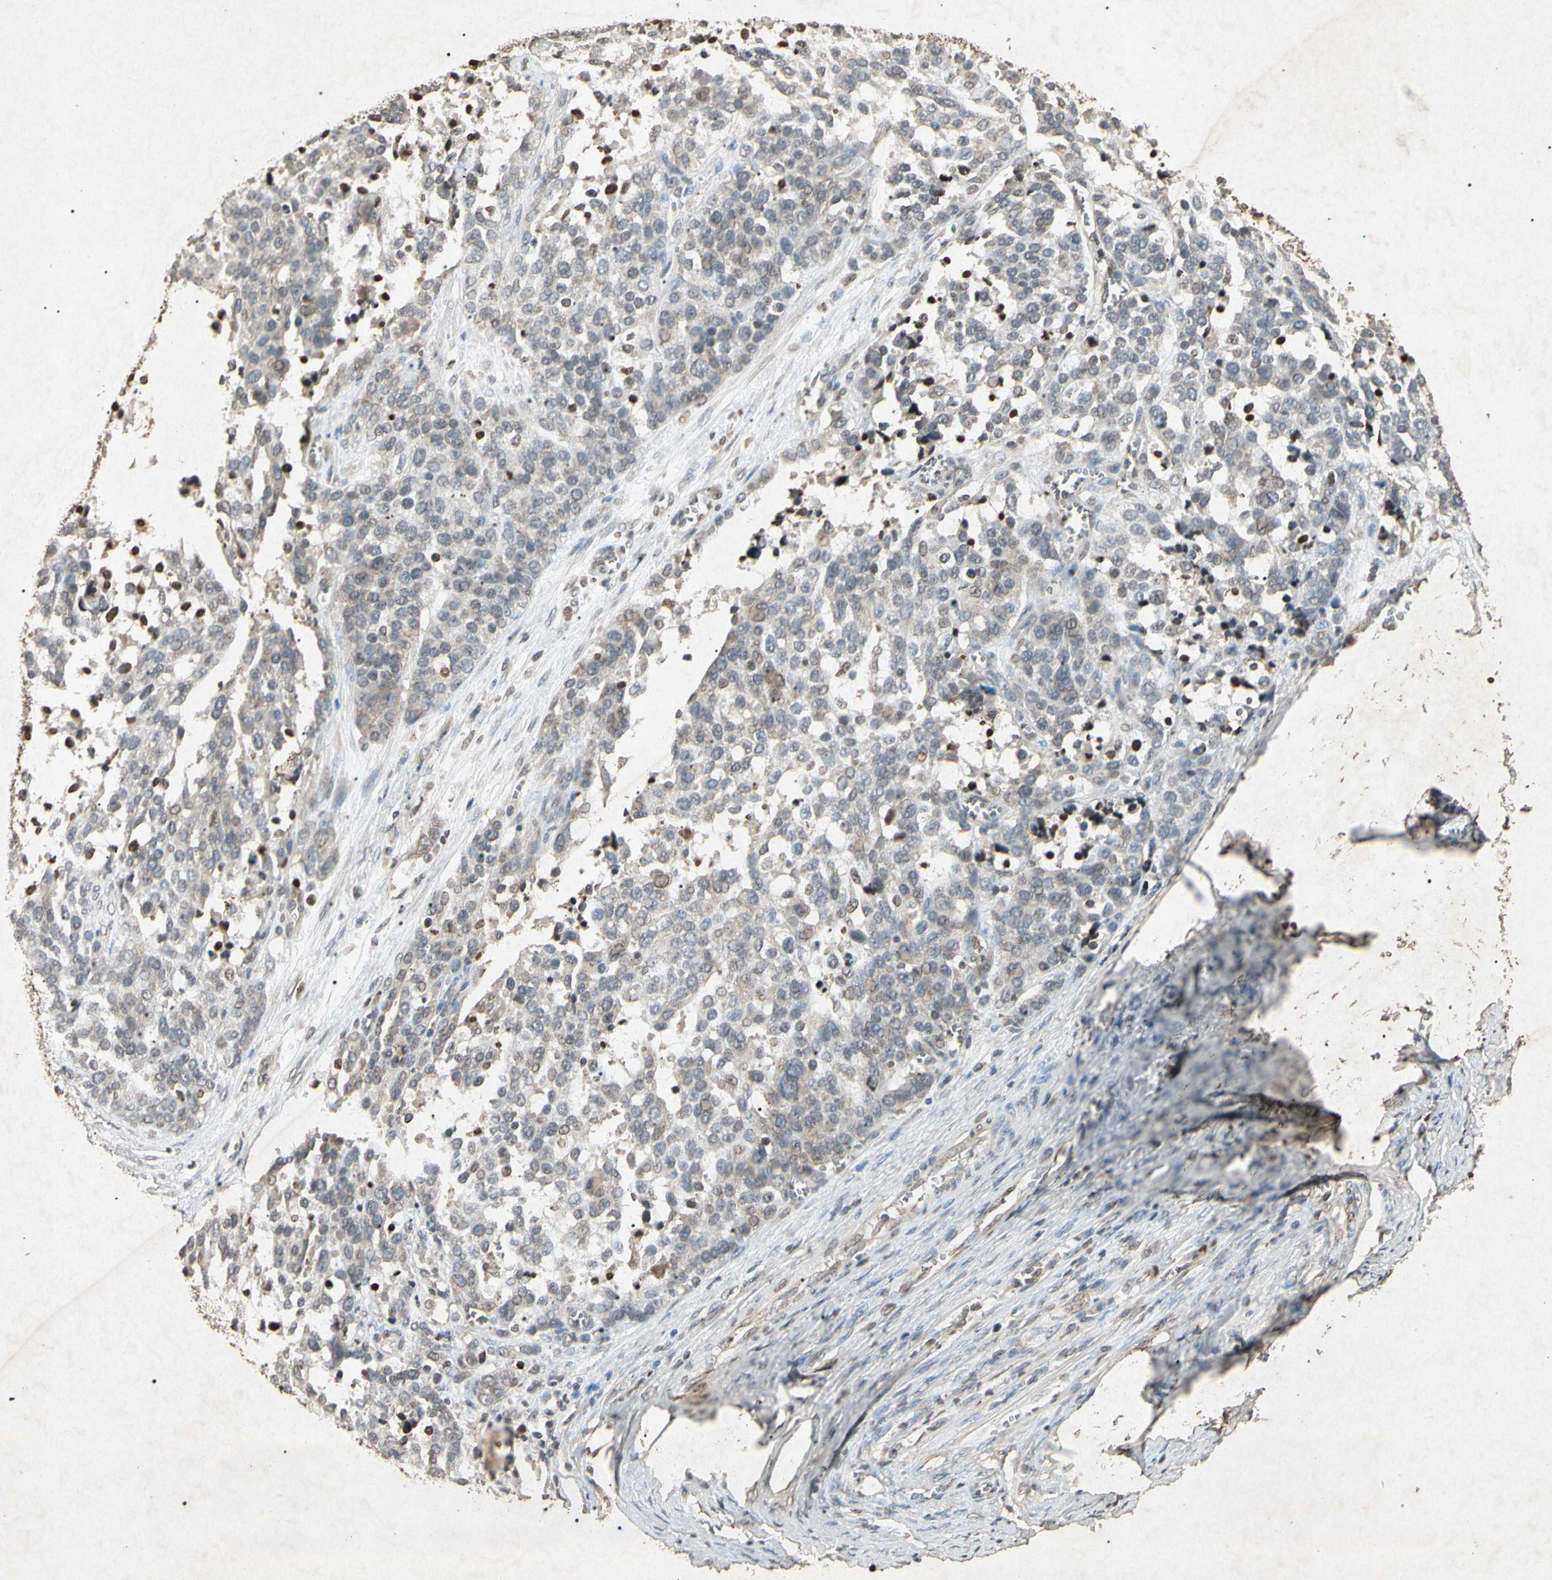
{"staining": {"intensity": "weak", "quantity": "25%-75%", "location": "cytoplasmic/membranous"}, "tissue": "ovarian cancer", "cell_type": "Tumor cells", "image_type": "cancer", "snomed": [{"axis": "morphology", "description": "Cystadenocarcinoma, serous, NOS"}, {"axis": "topography", "description": "Ovary"}], "caption": "Immunohistochemical staining of serous cystadenocarcinoma (ovarian) exhibits low levels of weak cytoplasmic/membranous protein positivity in approximately 25%-75% of tumor cells.", "gene": "MSRB1", "patient": {"sex": "female", "age": 44}}